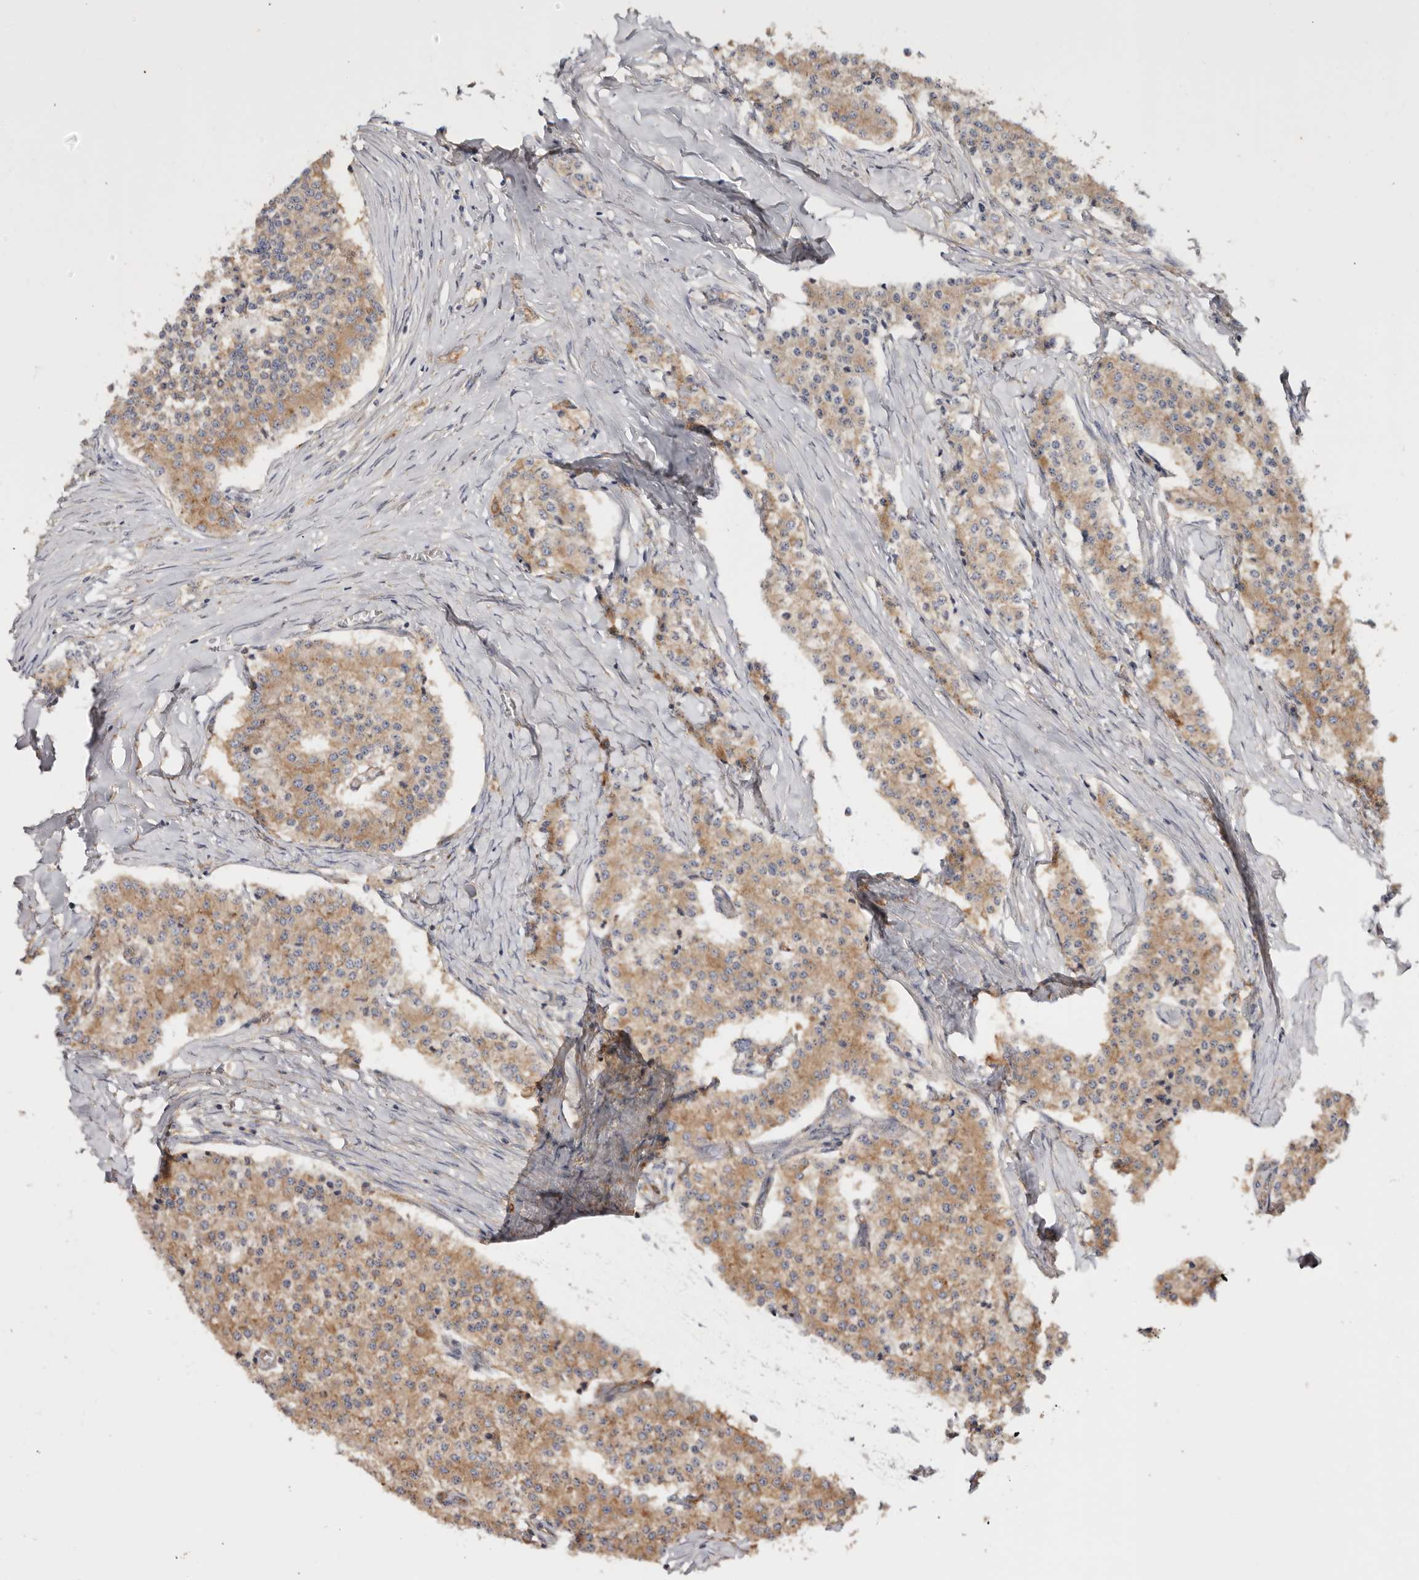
{"staining": {"intensity": "moderate", "quantity": ">75%", "location": "cytoplasmic/membranous"}, "tissue": "carcinoid", "cell_type": "Tumor cells", "image_type": "cancer", "snomed": [{"axis": "morphology", "description": "Carcinoid, malignant, NOS"}, {"axis": "topography", "description": "Colon"}], "caption": "Immunohistochemistry (IHC) micrograph of carcinoid stained for a protein (brown), which demonstrates medium levels of moderate cytoplasmic/membranous staining in approximately >75% of tumor cells.", "gene": "EPRS1", "patient": {"sex": "female", "age": 52}}